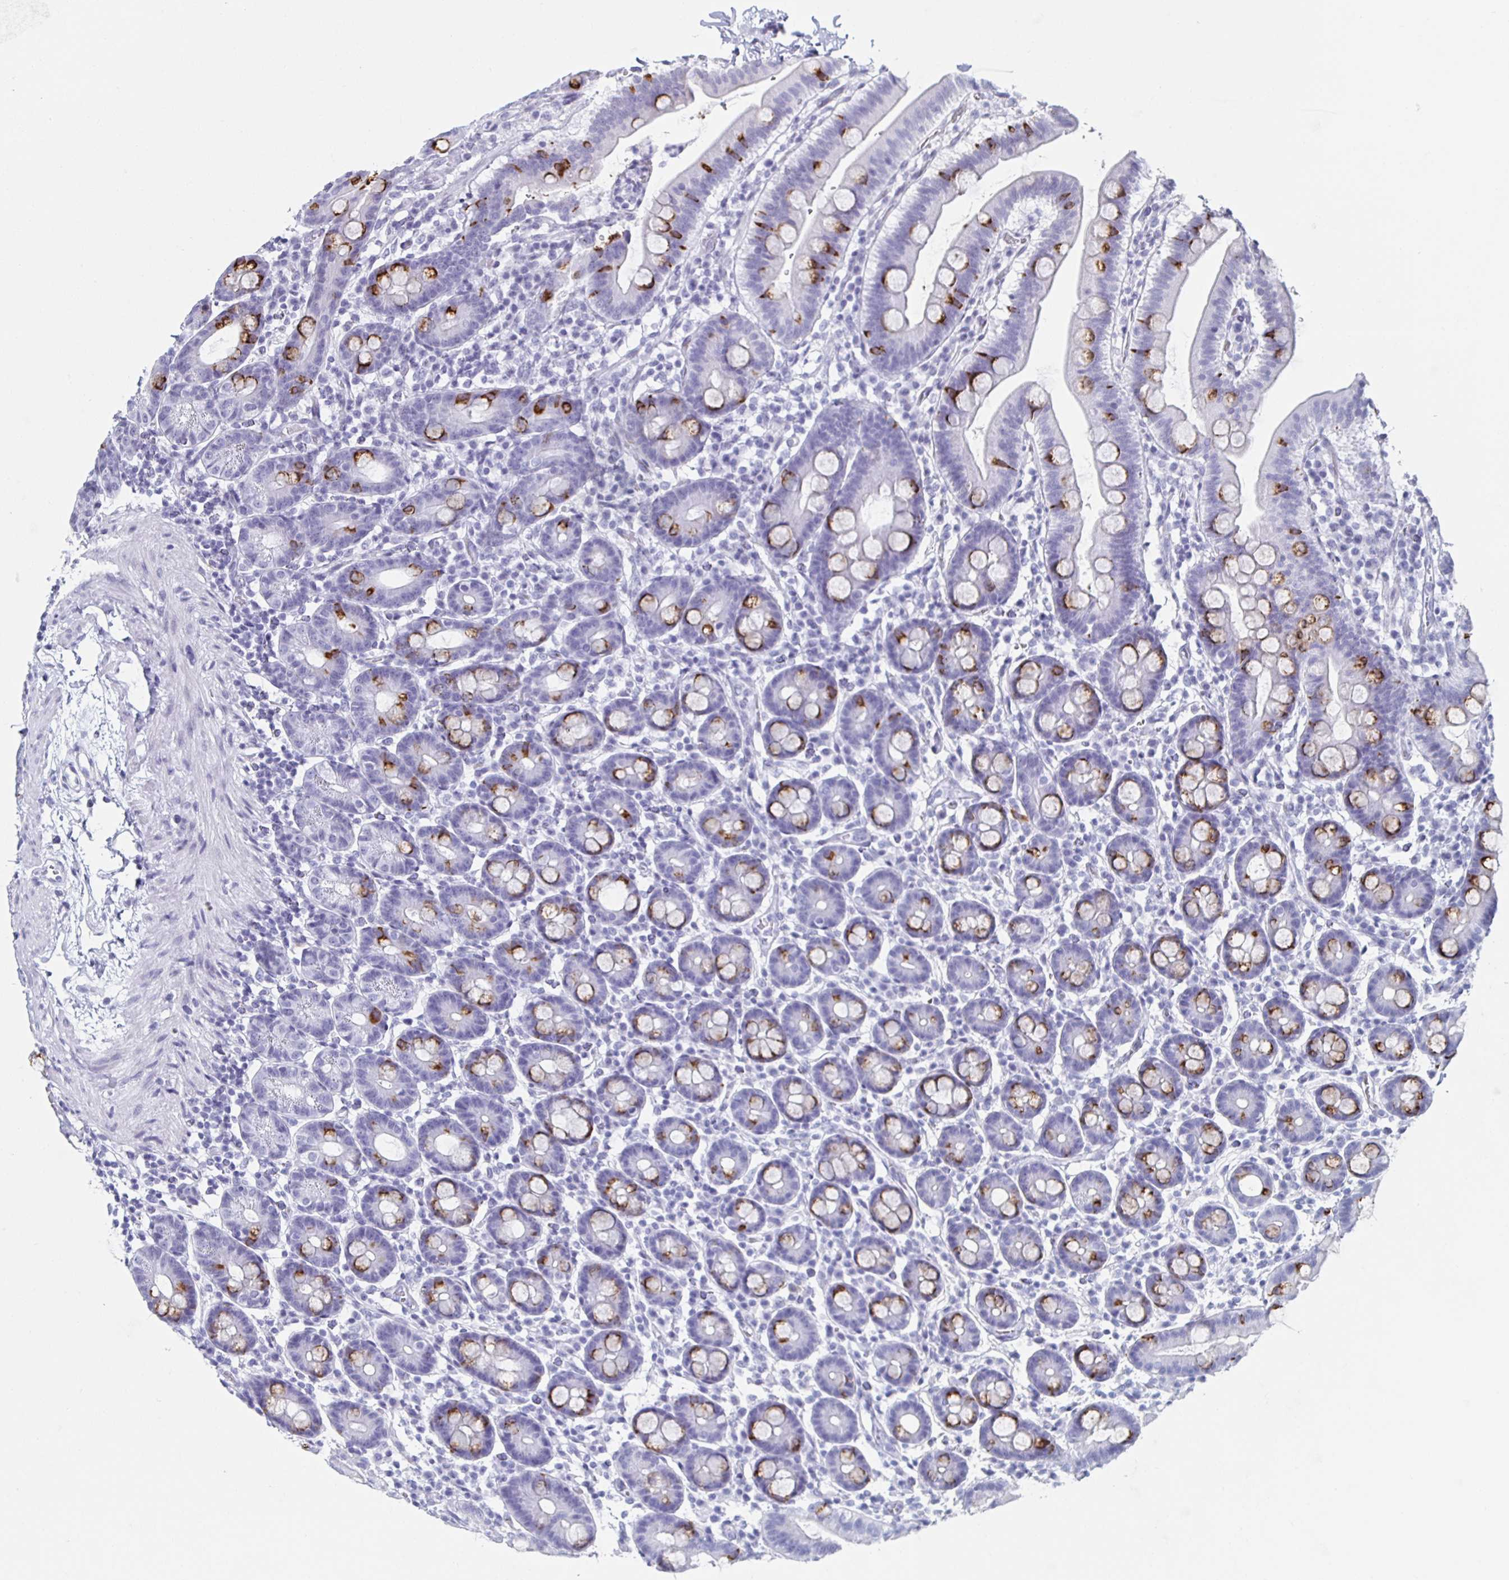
{"staining": {"intensity": "strong", "quantity": "<25%", "location": "cytoplasmic/membranous"}, "tissue": "duodenum", "cell_type": "Glandular cells", "image_type": "normal", "snomed": [{"axis": "morphology", "description": "Normal tissue, NOS"}, {"axis": "topography", "description": "Pancreas"}, {"axis": "topography", "description": "Duodenum"}], "caption": "A histopathology image of human duodenum stained for a protein reveals strong cytoplasmic/membranous brown staining in glandular cells.", "gene": "KRT4", "patient": {"sex": "male", "age": 59}}